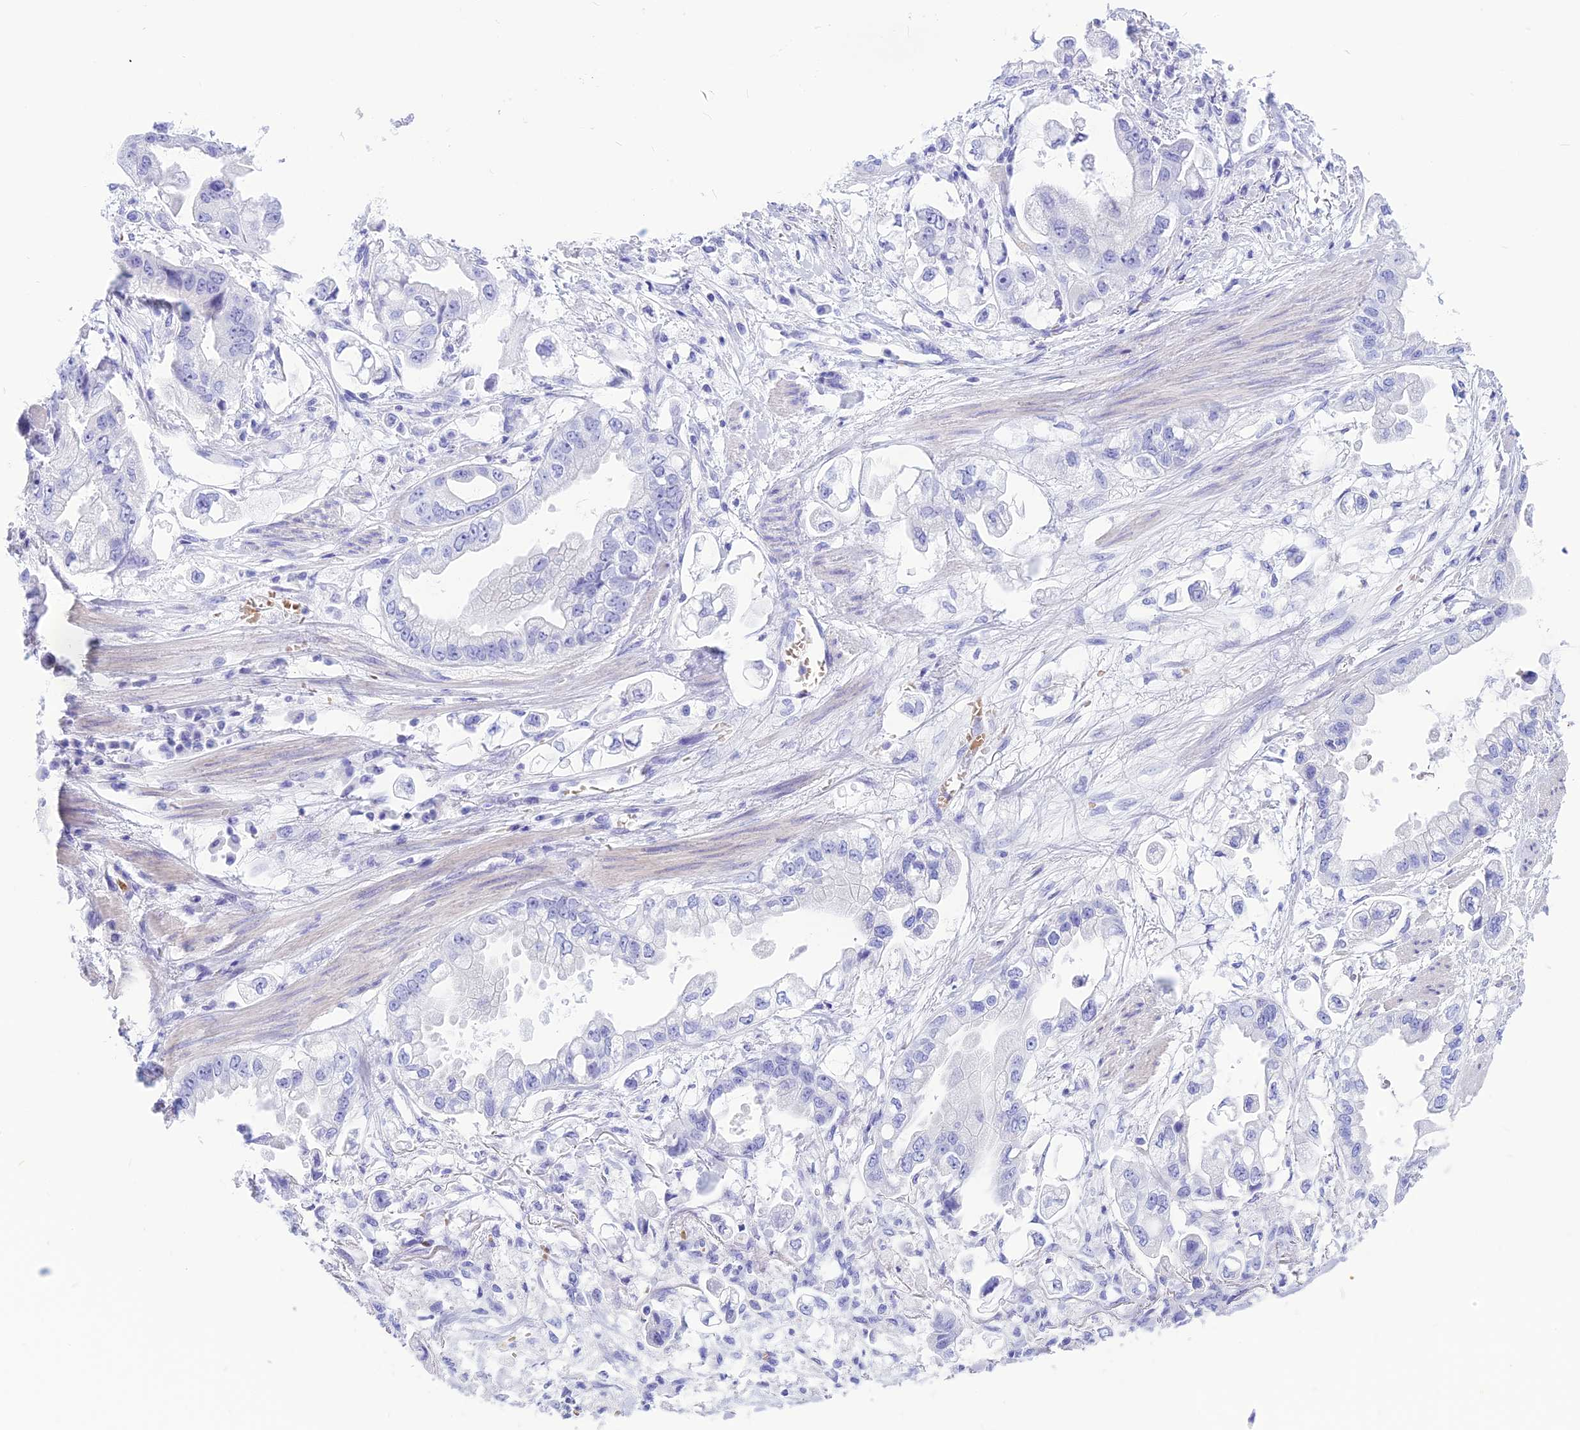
{"staining": {"intensity": "negative", "quantity": "none", "location": "none"}, "tissue": "stomach cancer", "cell_type": "Tumor cells", "image_type": "cancer", "snomed": [{"axis": "morphology", "description": "Adenocarcinoma, NOS"}, {"axis": "topography", "description": "Stomach"}], "caption": "The IHC micrograph has no significant expression in tumor cells of stomach cancer tissue.", "gene": "GLYATL1", "patient": {"sex": "male", "age": 62}}